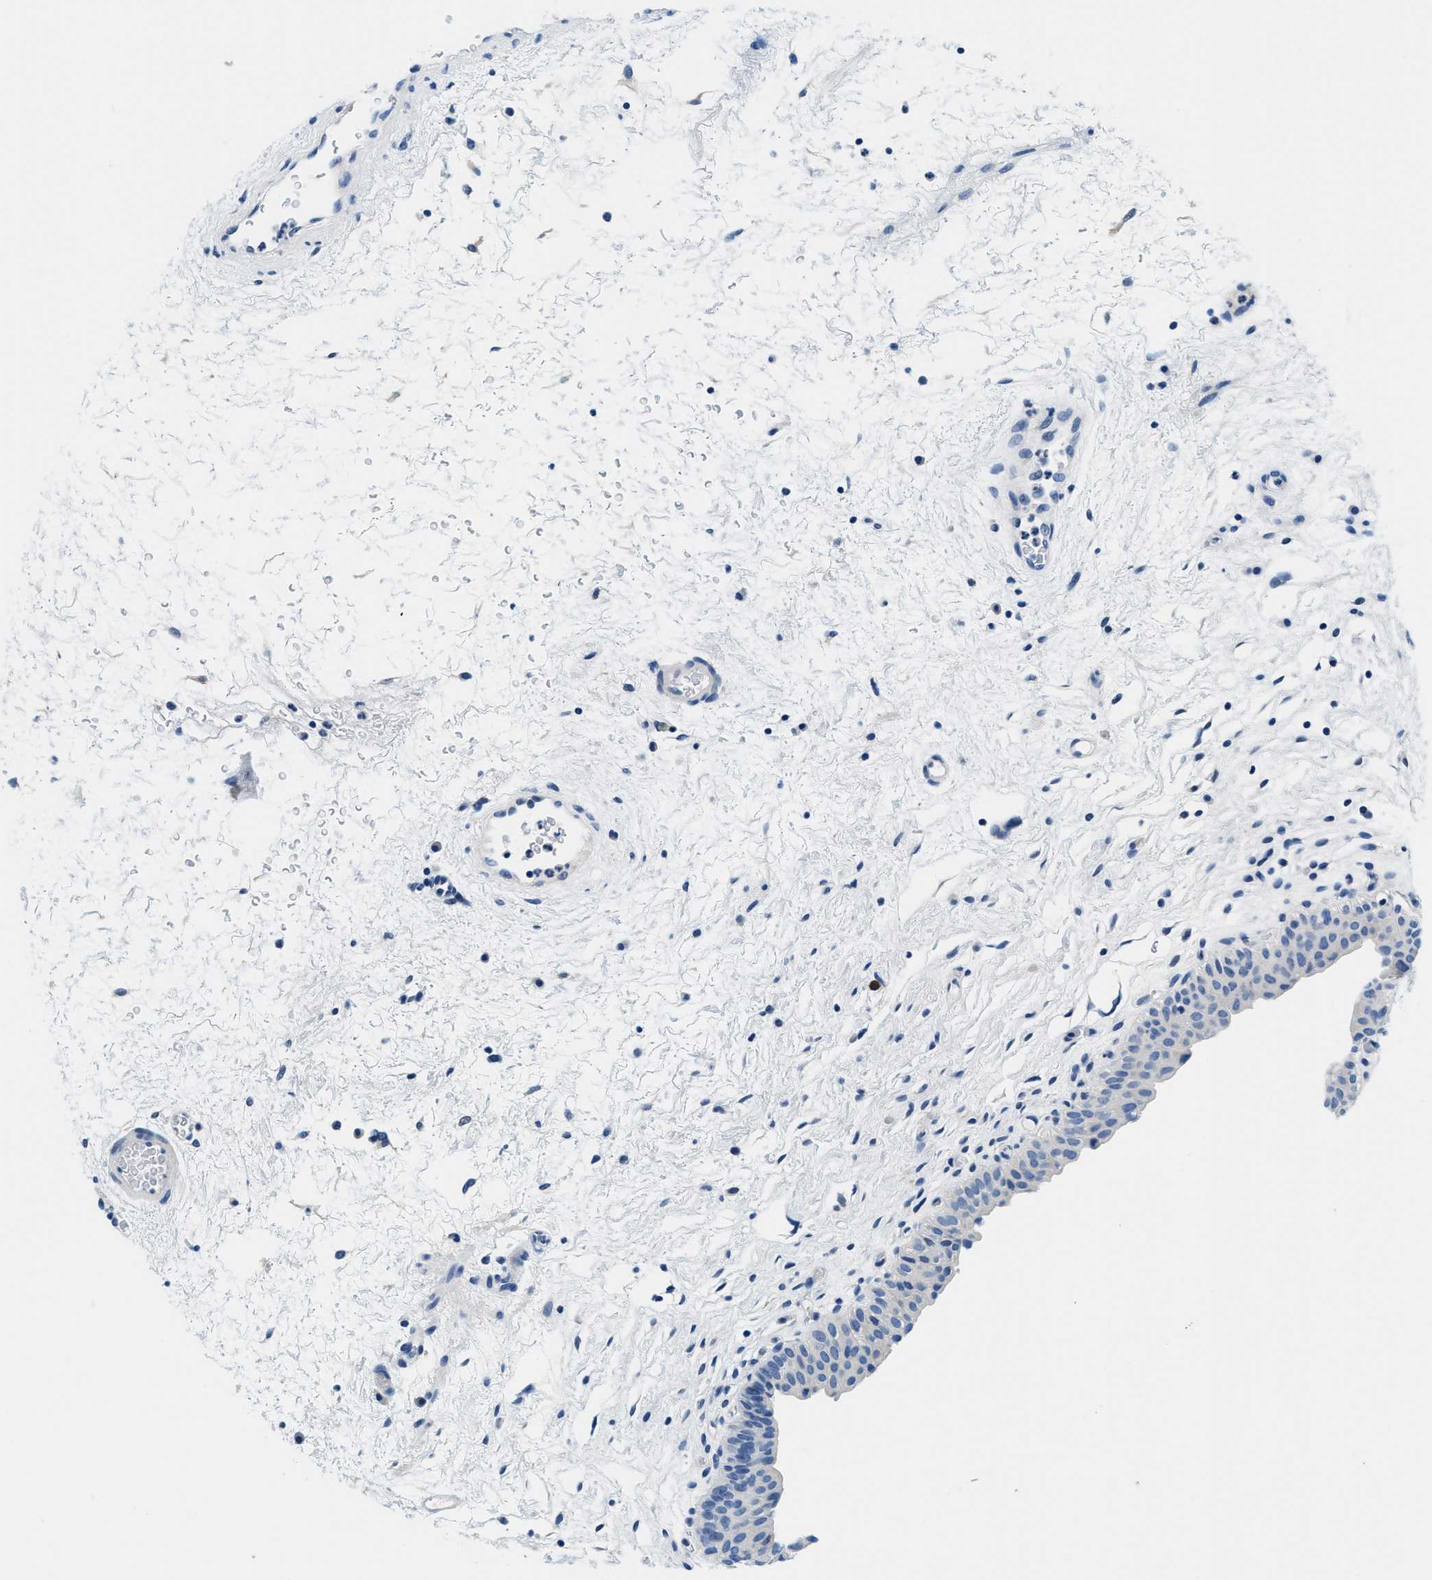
{"staining": {"intensity": "weak", "quantity": "<25%", "location": "cytoplasmic/membranous"}, "tissue": "urinary bladder", "cell_type": "Urothelial cells", "image_type": "normal", "snomed": [{"axis": "morphology", "description": "Normal tissue, NOS"}, {"axis": "topography", "description": "Urinary bladder"}], "caption": "This is an immunohistochemistry (IHC) histopathology image of normal urinary bladder. There is no positivity in urothelial cells.", "gene": "GSTM3", "patient": {"sex": "male", "age": 46}}